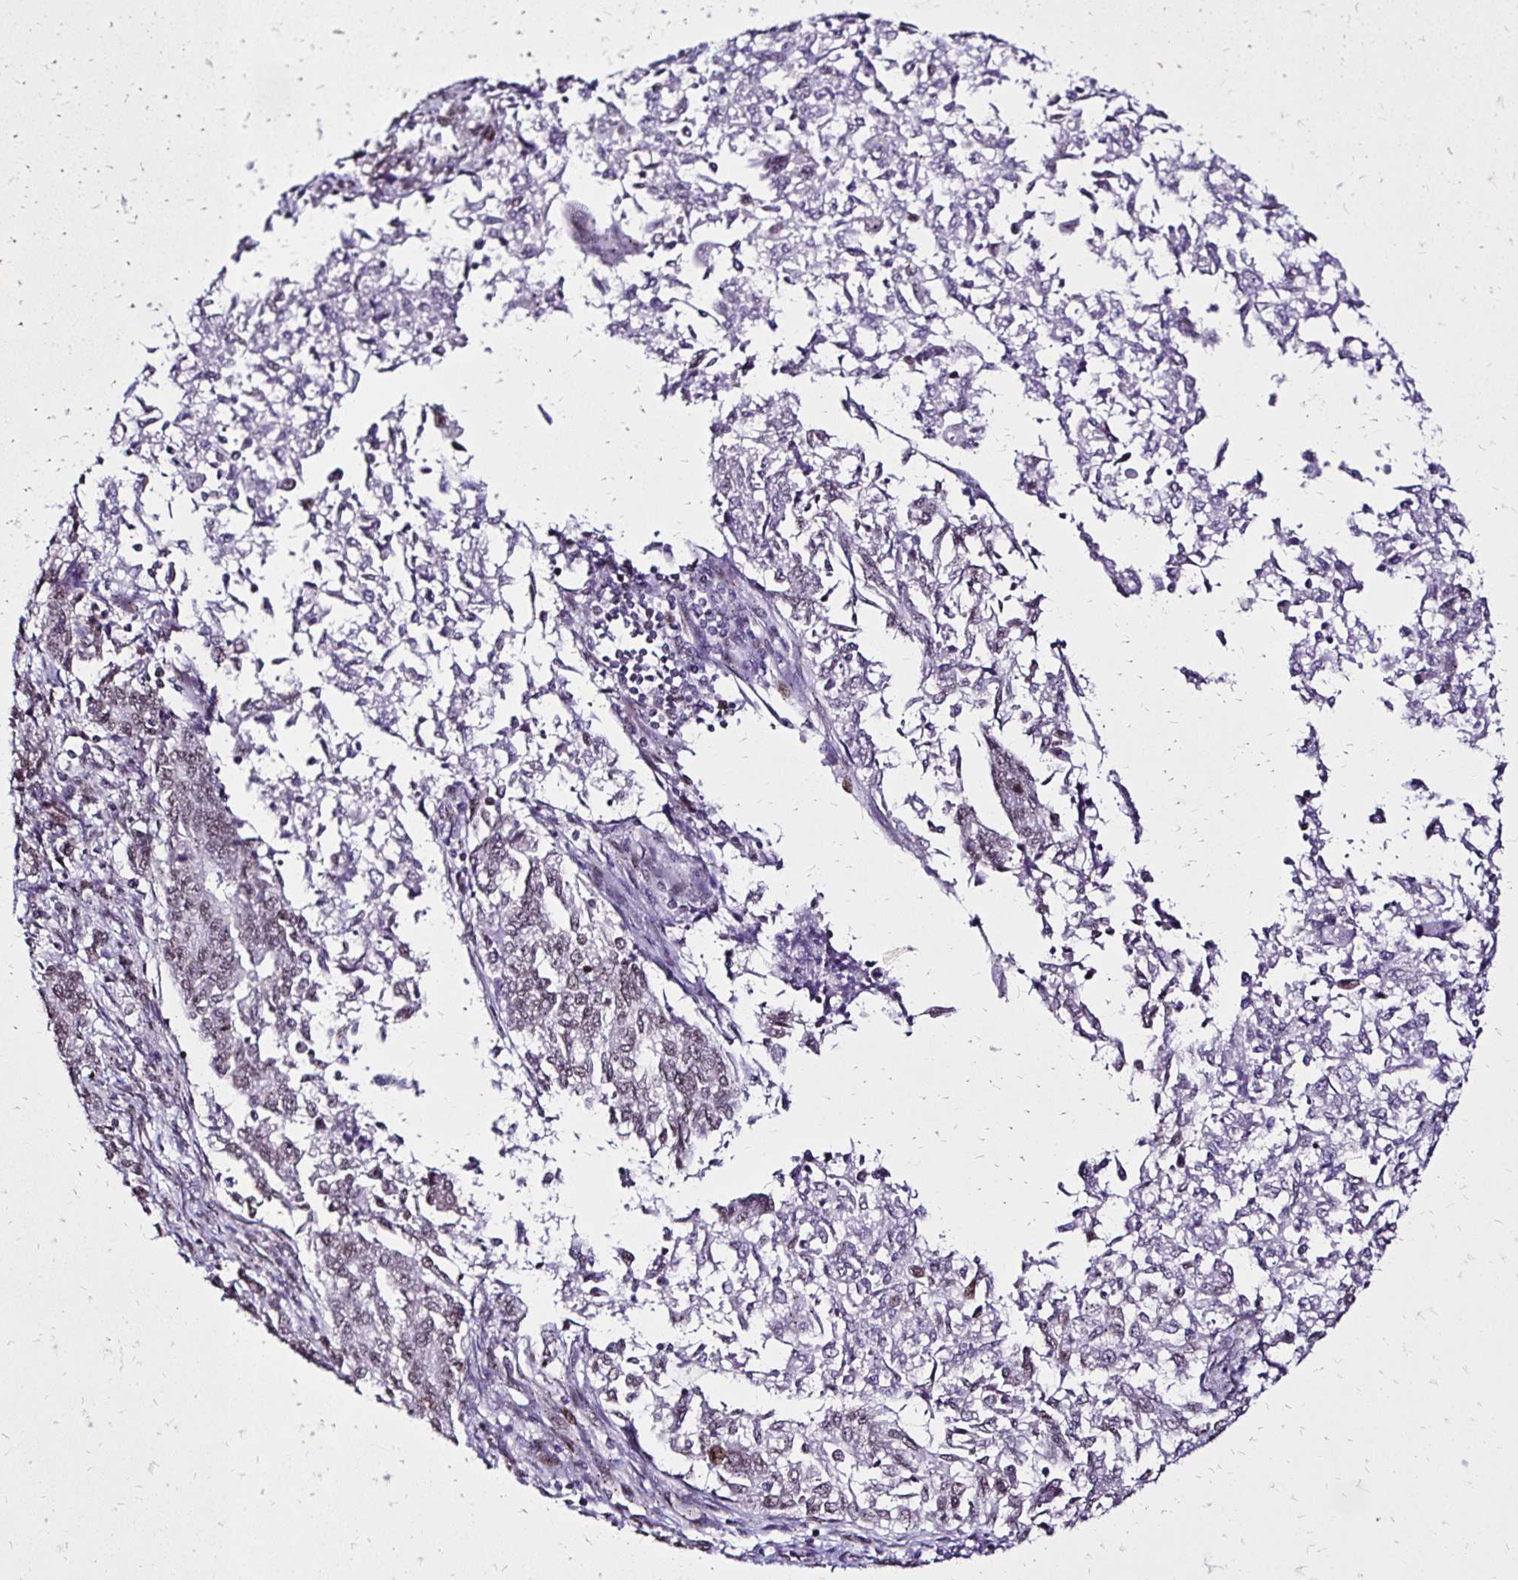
{"staining": {"intensity": "weak", "quantity": "25%-75%", "location": "cytoplasmic/membranous,nuclear"}, "tissue": "endometrial cancer", "cell_type": "Tumor cells", "image_type": "cancer", "snomed": [{"axis": "morphology", "description": "Adenocarcinoma, NOS"}, {"axis": "topography", "description": "Endometrium"}], "caption": "IHC (DAB (3,3'-diaminobenzidine)) staining of endometrial adenocarcinoma exhibits weak cytoplasmic/membranous and nuclear protein staining in about 25%-75% of tumor cells.", "gene": "TOB1", "patient": {"sex": "female", "age": 50}}